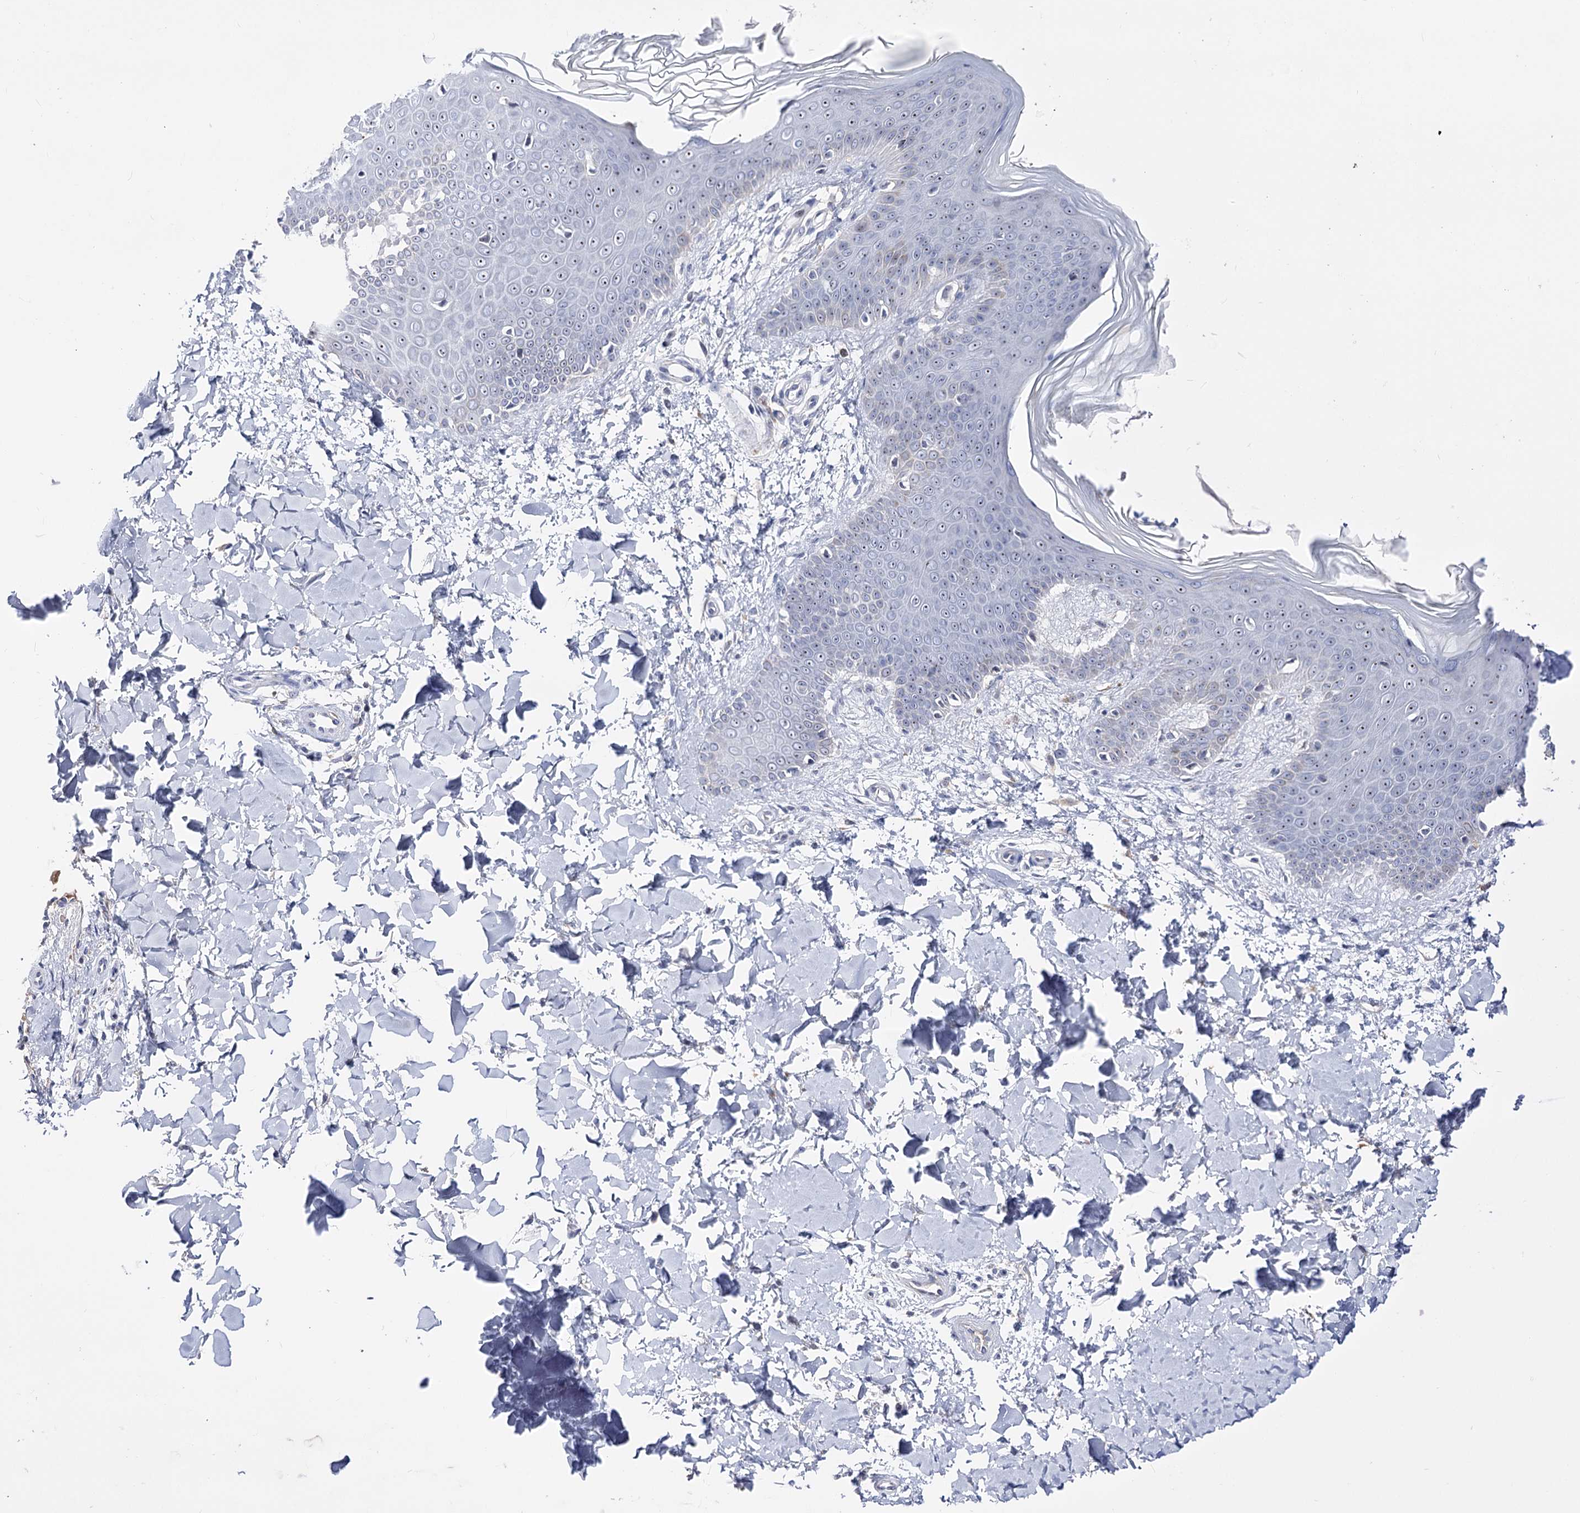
{"staining": {"intensity": "negative", "quantity": "none", "location": "none"}, "tissue": "skin", "cell_type": "Fibroblasts", "image_type": "normal", "snomed": [{"axis": "morphology", "description": "Normal tissue, NOS"}, {"axis": "topography", "description": "Skin"}], "caption": "IHC of normal skin reveals no expression in fibroblasts. (DAB immunohistochemistry visualized using brightfield microscopy, high magnification).", "gene": "PCGF5", "patient": {"sex": "male", "age": 36}}